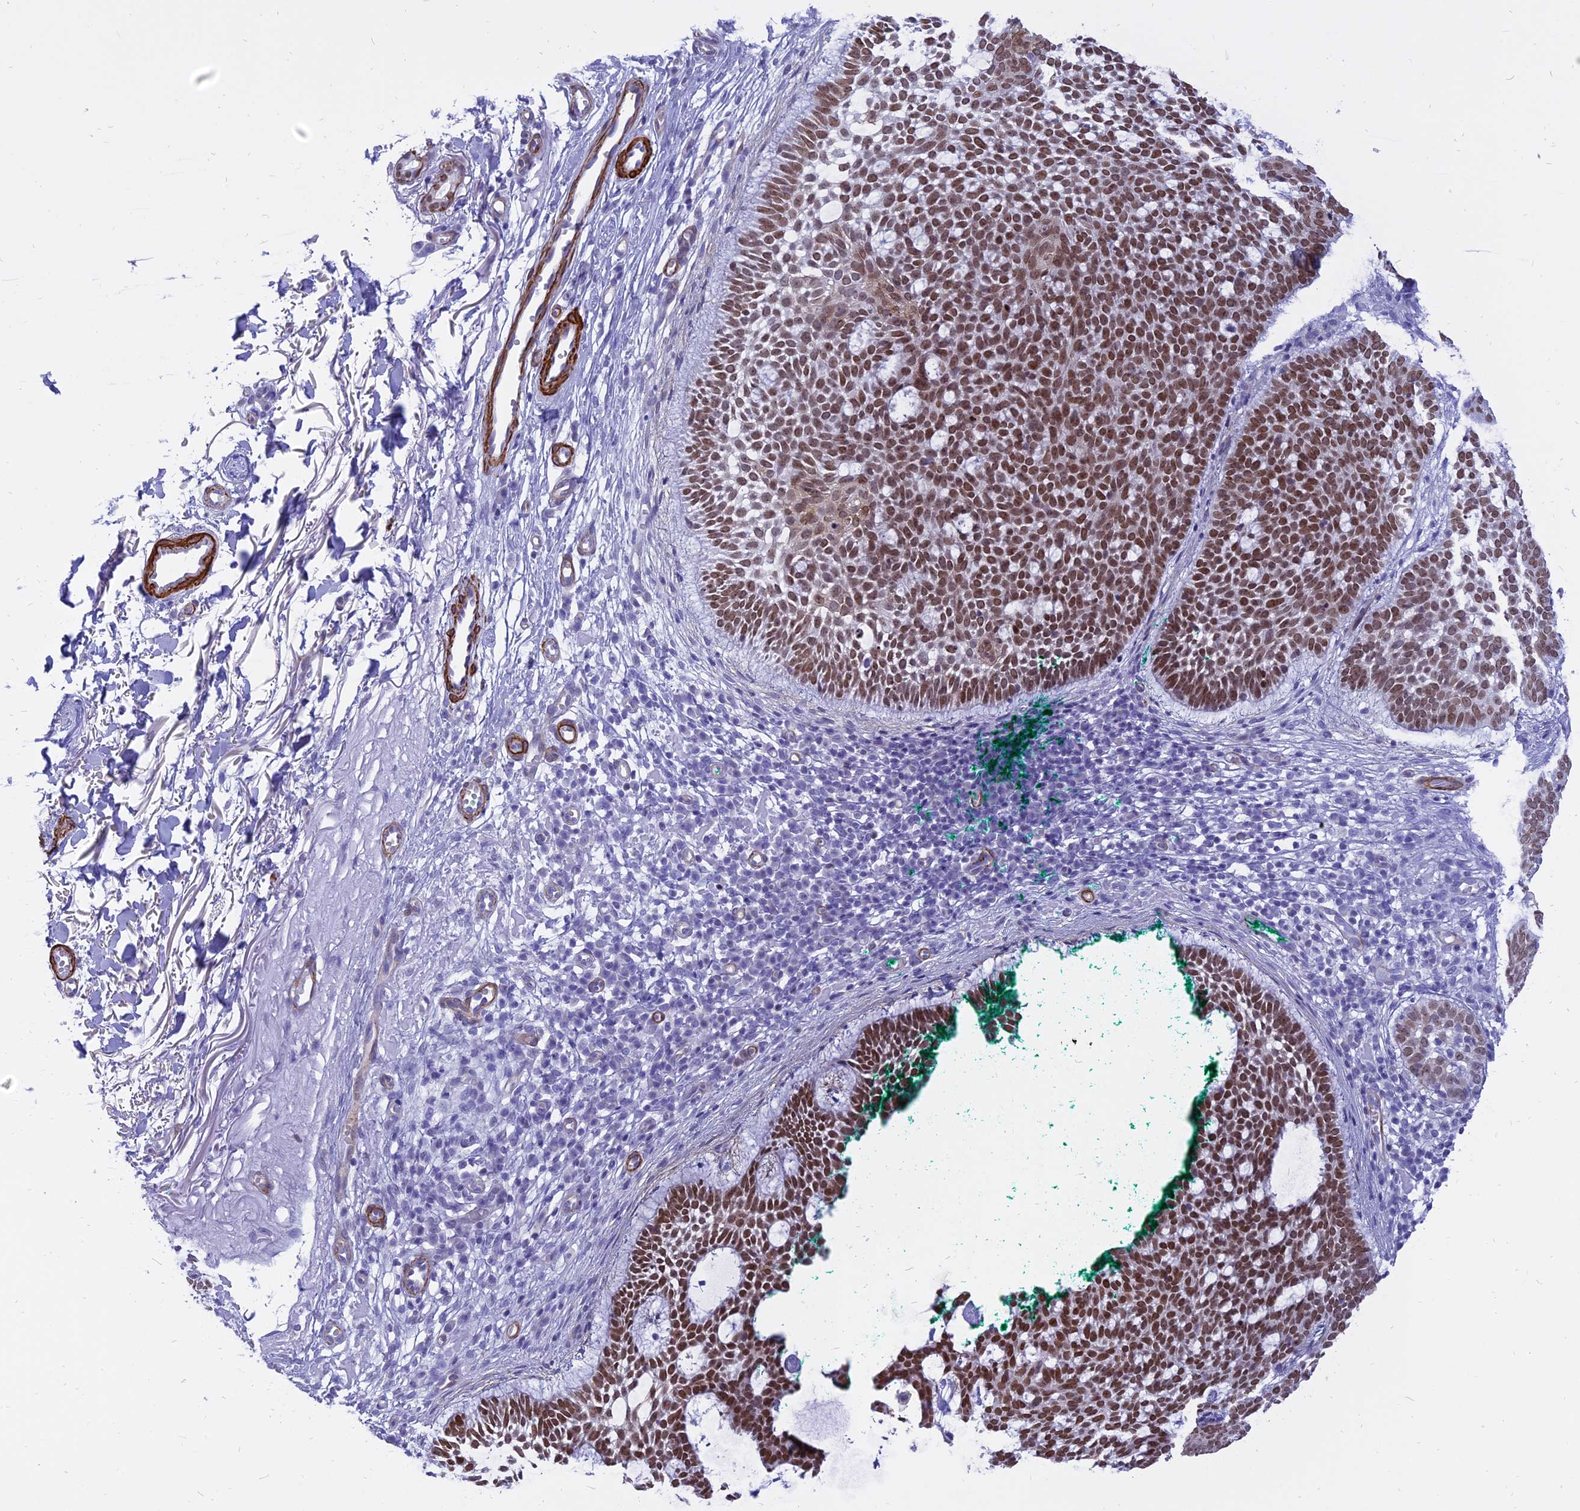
{"staining": {"intensity": "moderate", "quantity": ">75%", "location": "nuclear"}, "tissue": "skin cancer", "cell_type": "Tumor cells", "image_type": "cancer", "snomed": [{"axis": "morphology", "description": "Basal cell carcinoma"}, {"axis": "topography", "description": "Skin"}], "caption": "Immunohistochemical staining of human skin cancer (basal cell carcinoma) shows medium levels of moderate nuclear positivity in approximately >75% of tumor cells.", "gene": "CENPV", "patient": {"sex": "male", "age": 85}}